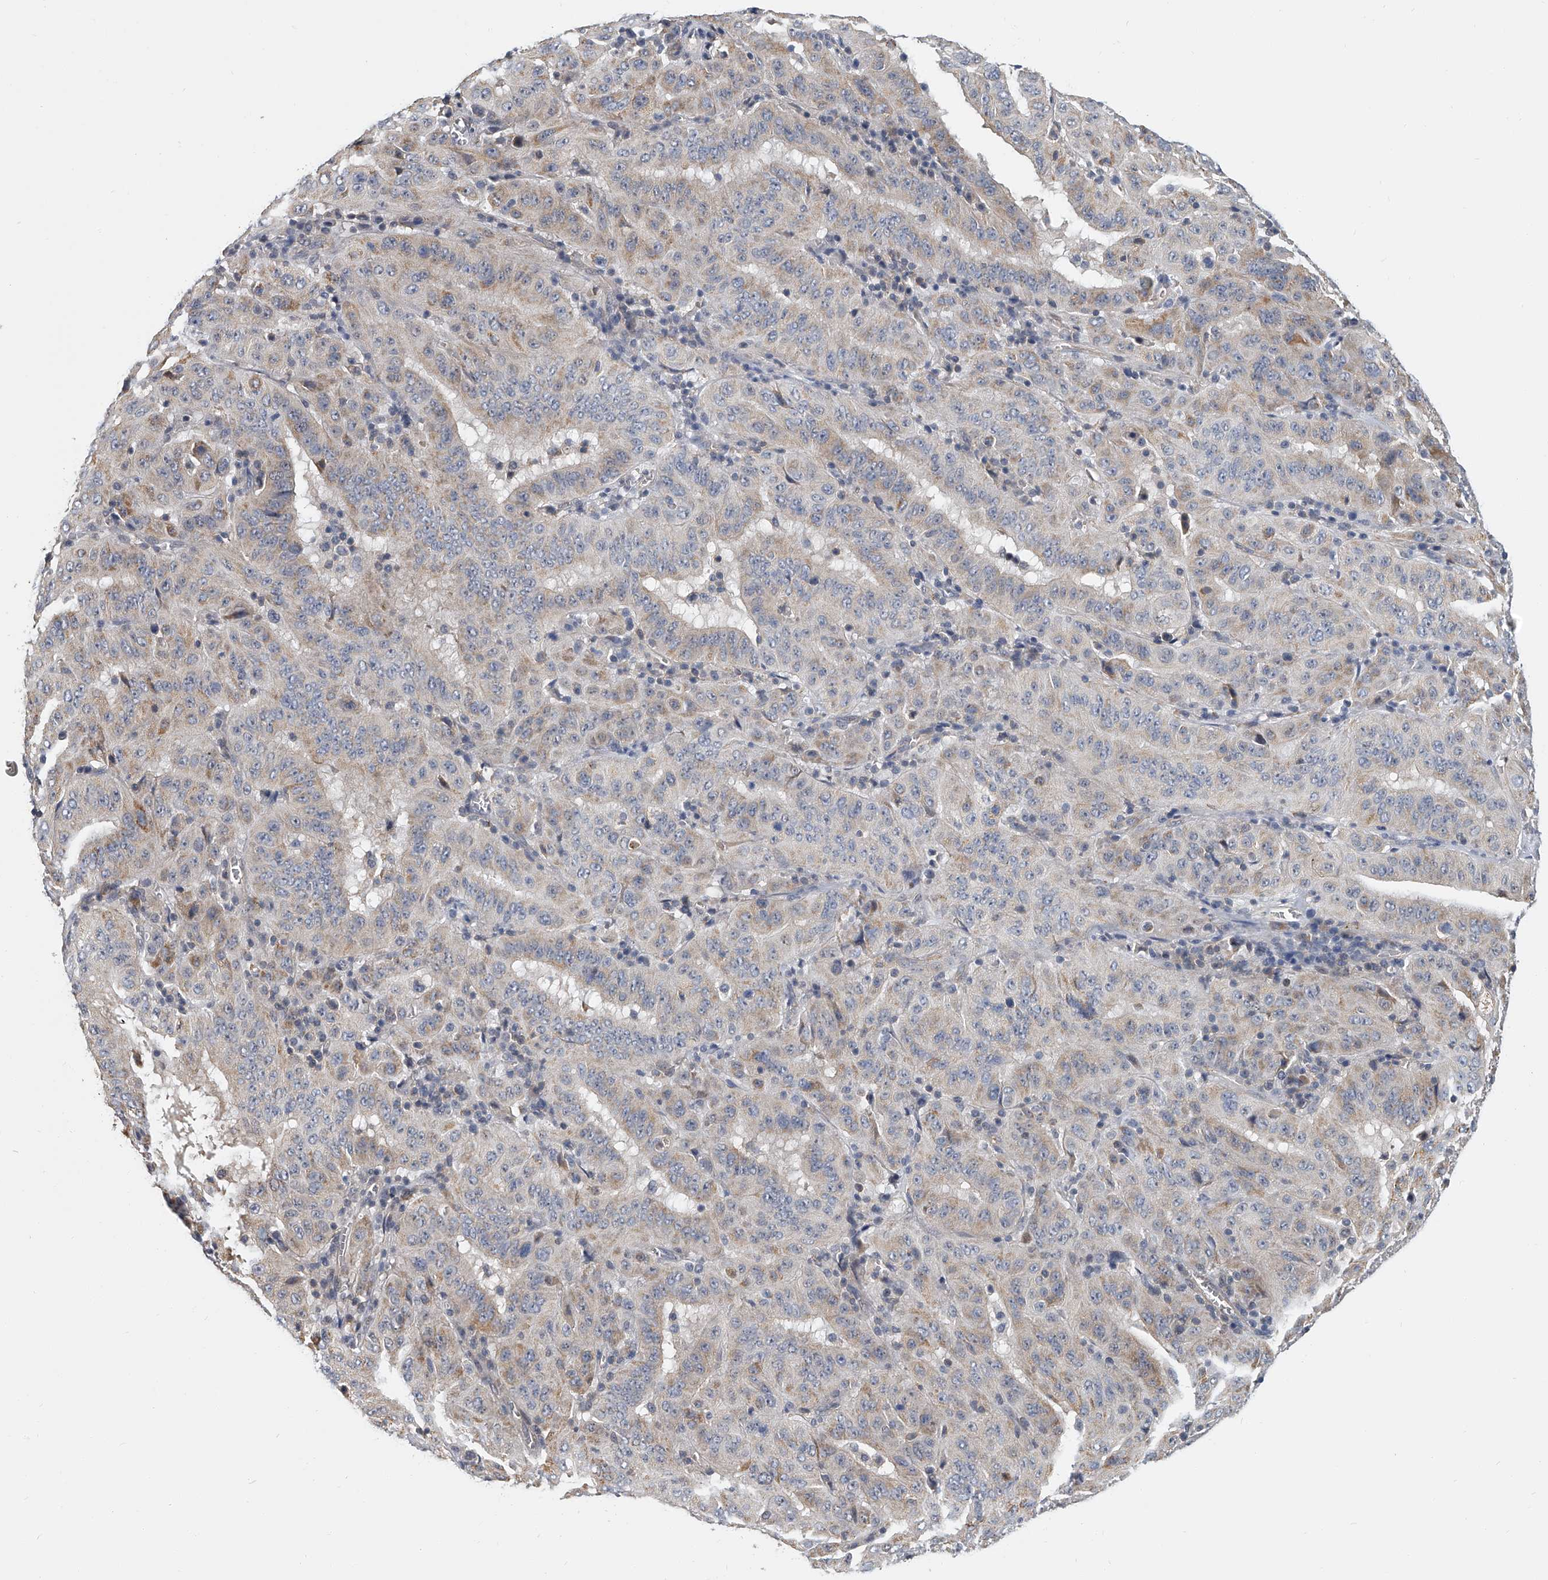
{"staining": {"intensity": "weak", "quantity": "<25%", "location": "cytoplasmic/membranous"}, "tissue": "pancreatic cancer", "cell_type": "Tumor cells", "image_type": "cancer", "snomed": [{"axis": "morphology", "description": "Adenocarcinoma, NOS"}, {"axis": "topography", "description": "Pancreas"}], "caption": "DAB immunohistochemical staining of pancreatic cancer (adenocarcinoma) displays no significant expression in tumor cells.", "gene": "CD200", "patient": {"sex": "male", "age": 63}}